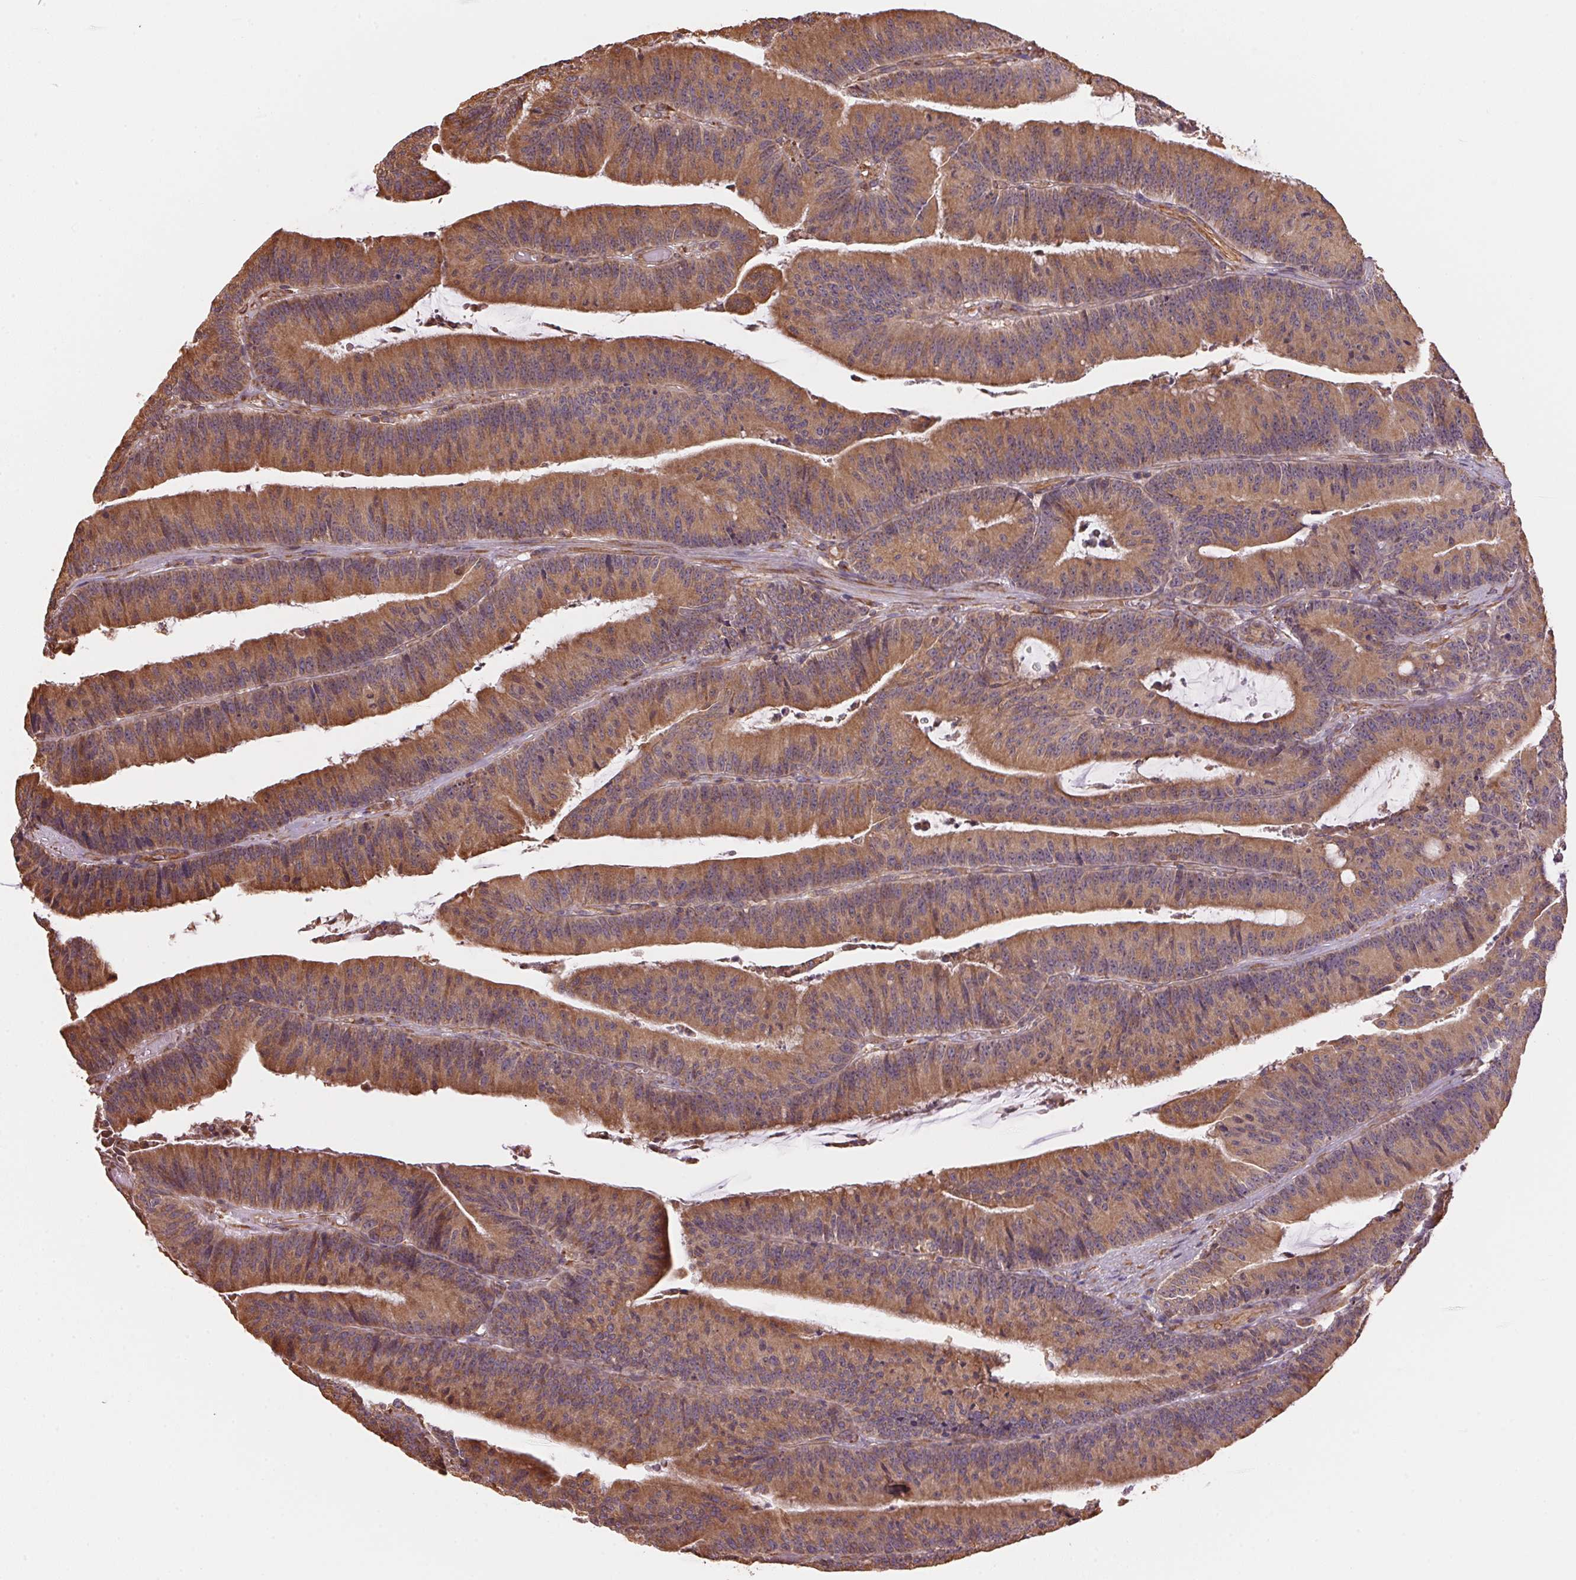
{"staining": {"intensity": "moderate", "quantity": ">75%", "location": "cytoplasmic/membranous"}, "tissue": "colorectal cancer", "cell_type": "Tumor cells", "image_type": "cancer", "snomed": [{"axis": "morphology", "description": "Adenocarcinoma, NOS"}, {"axis": "topography", "description": "Colon"}], "caption": "The micrograph displays staining of colorectal cancer, revealing moderate cytoplasmic/membranous protein staining (brown color) within tumor cells.", "gene": "C6orf163", "patient": {"sex": "female", "age": 78}}